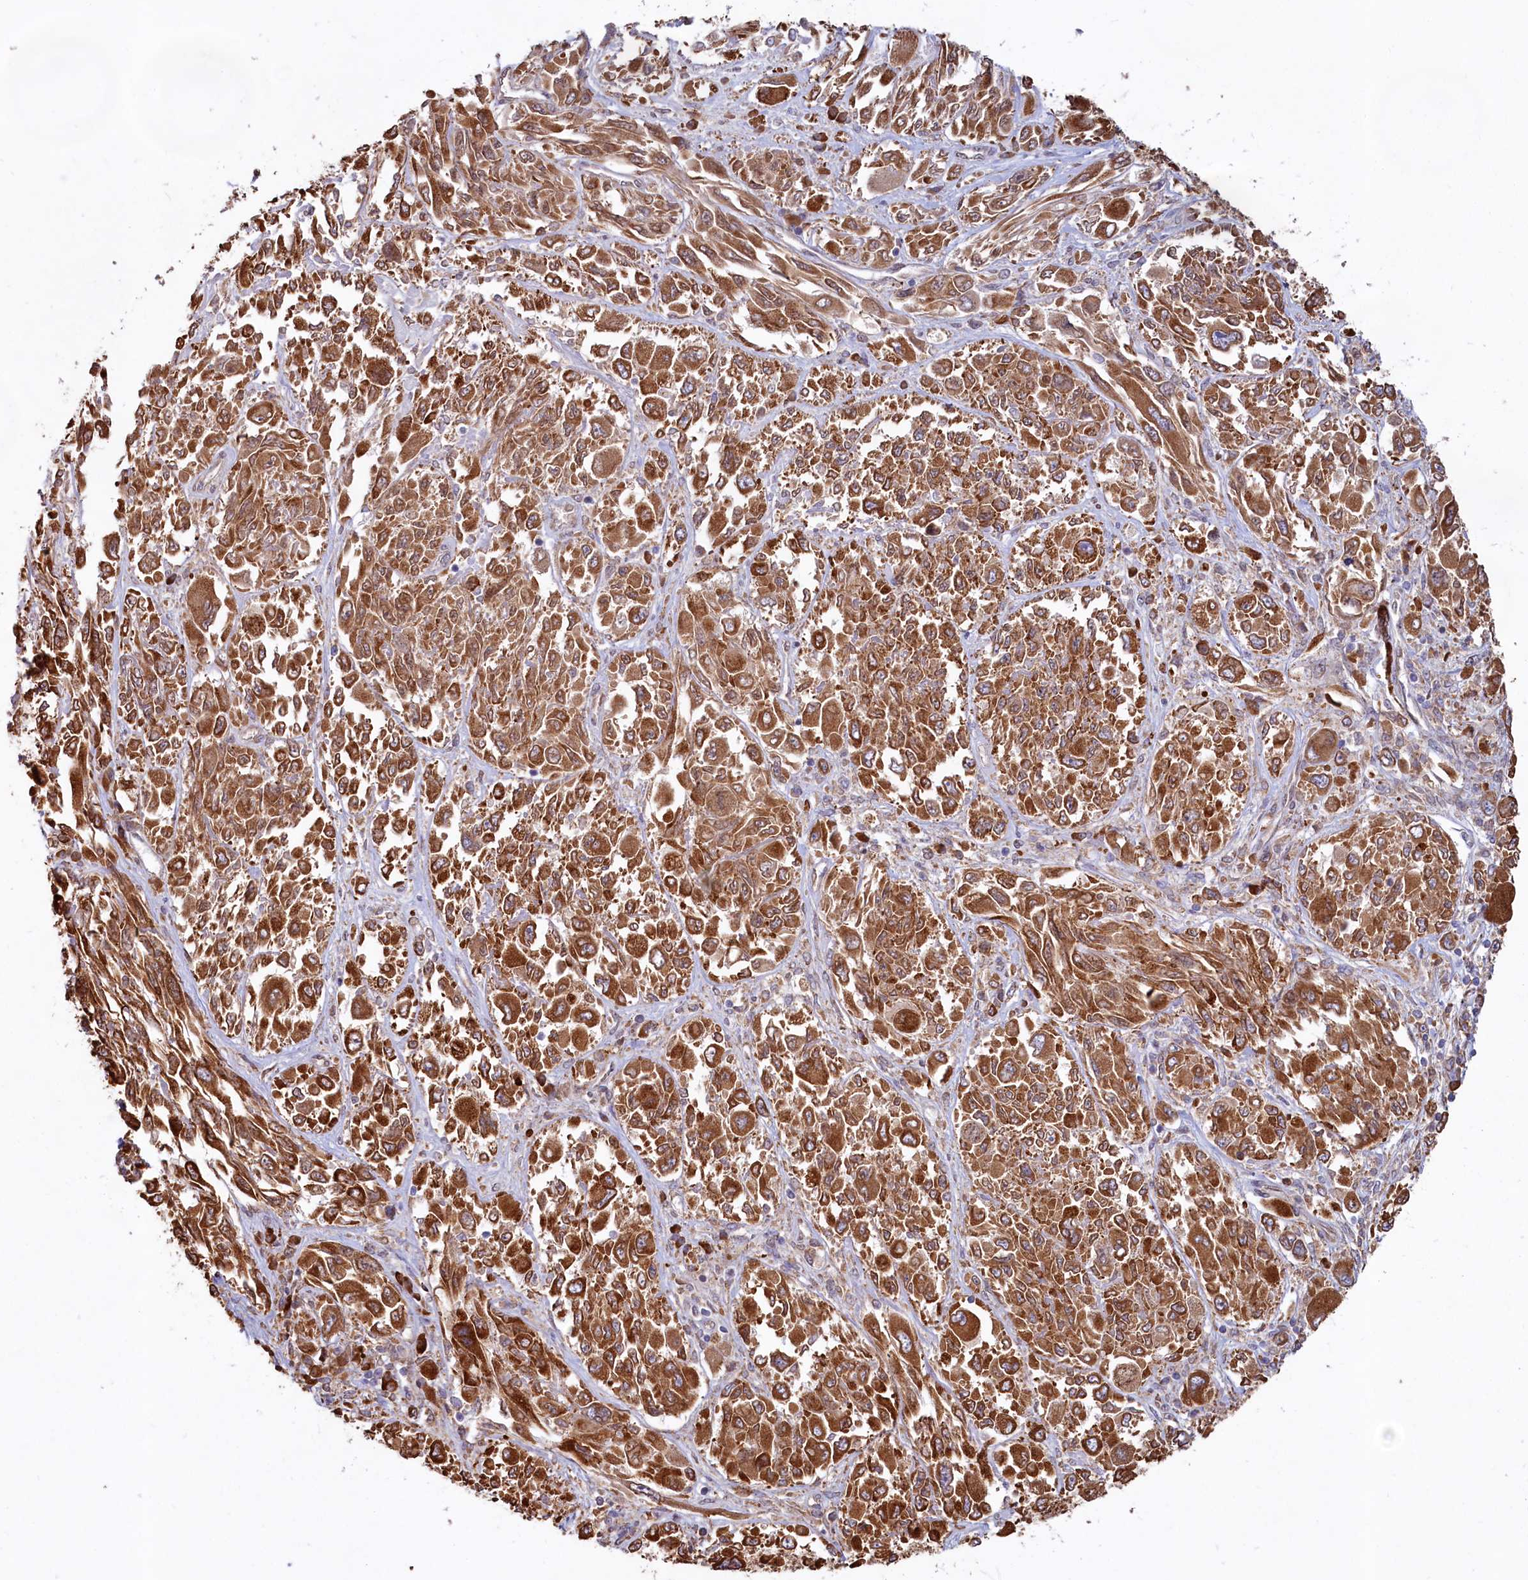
{"staining": {"intensity": "strong", "quantity": ">75%", "location": "cytoplasmic/membranous"}, "tissue": "melanoma", "cell_type": "Tumor cells", "image_type": "cancer", "snomed": [{"axis": "morphology", "description": "Malignant melanoma, NOS"}, {"axis": "topography", "description": "Skin"}], "caption": "Immunohistochemical staining of human malignant melanoma displays strong cytoplasmic/membranous protein expression in approximately >75% of tumor cells.", "gene": "TBC1D19", "patient": {"sex": "female", "age": 91}}